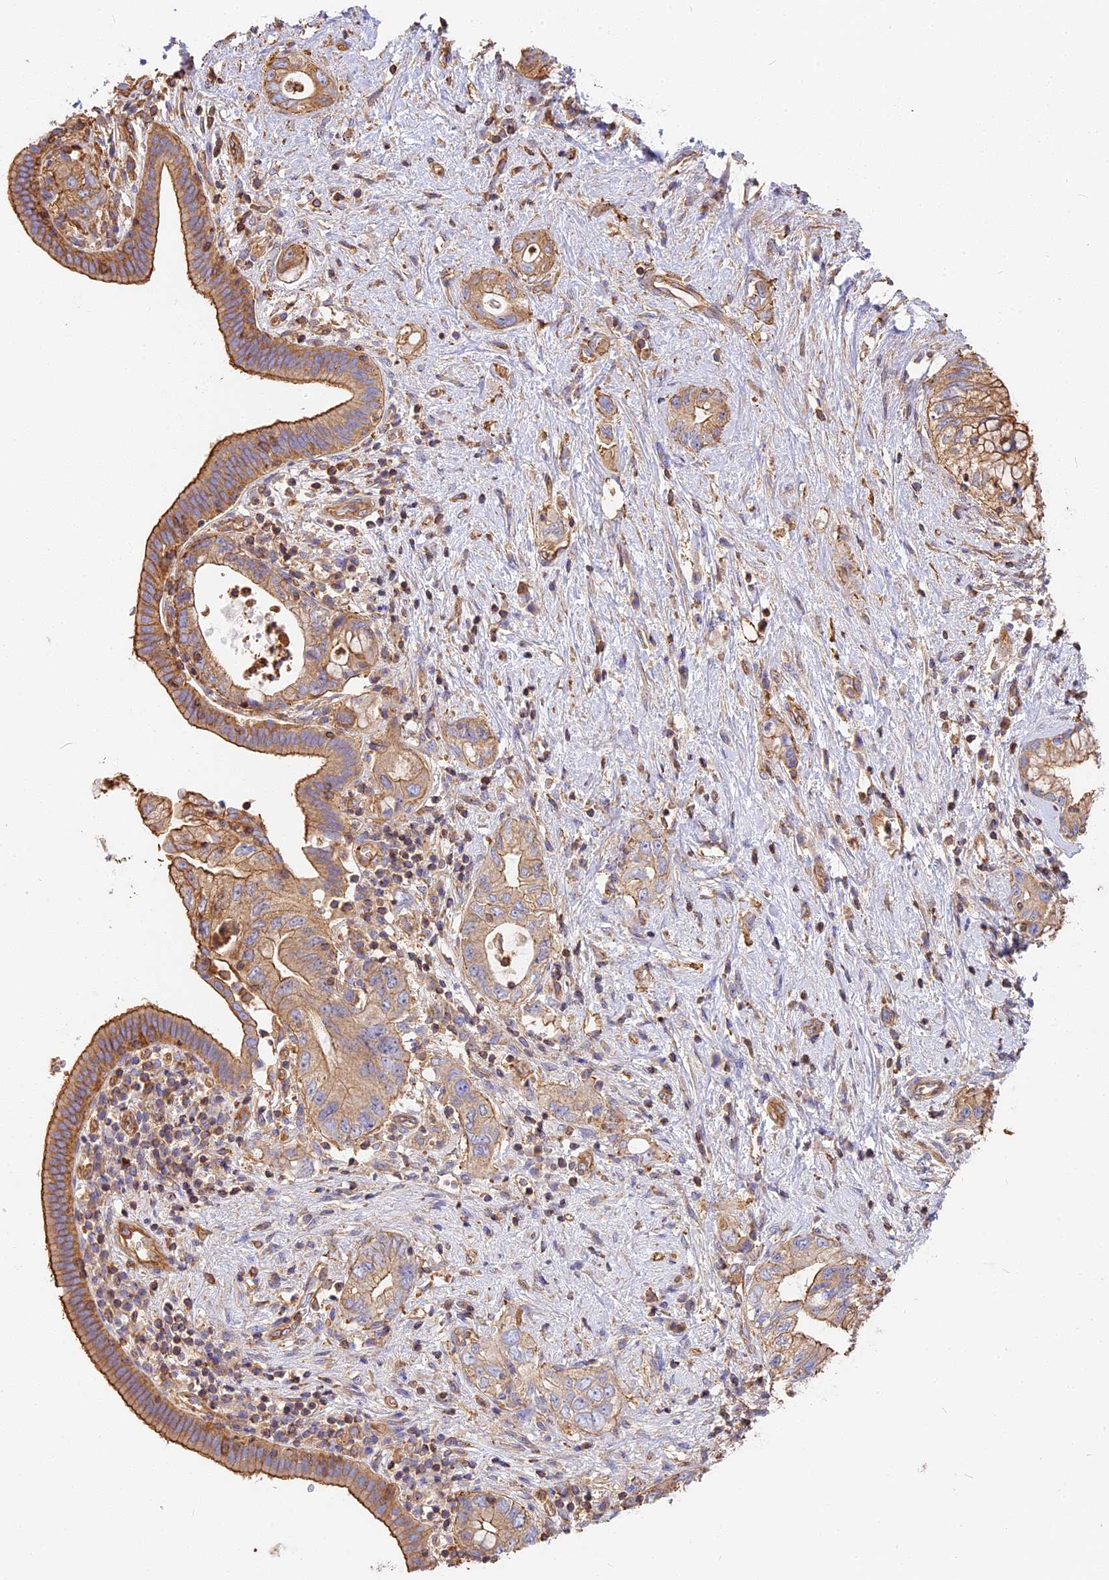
{"staining": {"intensity": "moderate", "quantity": ">75%", "location": "cytoplasmic/membranous"}, "tissue": "pancreatic cancer", "cell_type": "Tumor cells", "image_type": "cancer", "snomed": [{"axis": "morphology", "description": "Adenocarcinoma, NOS"}, {"axis": "topography", "description": "Pancreas"}], "caption": "Immunohistochemical staining of human pancreatic cancer (adenocarcinoma) exhibits moderate cytoplasmic/membranous protein positivity in approximately >75% of tumor cells.", "gene": "VPS18", "patient": {"sex": "female", "age": 73}}